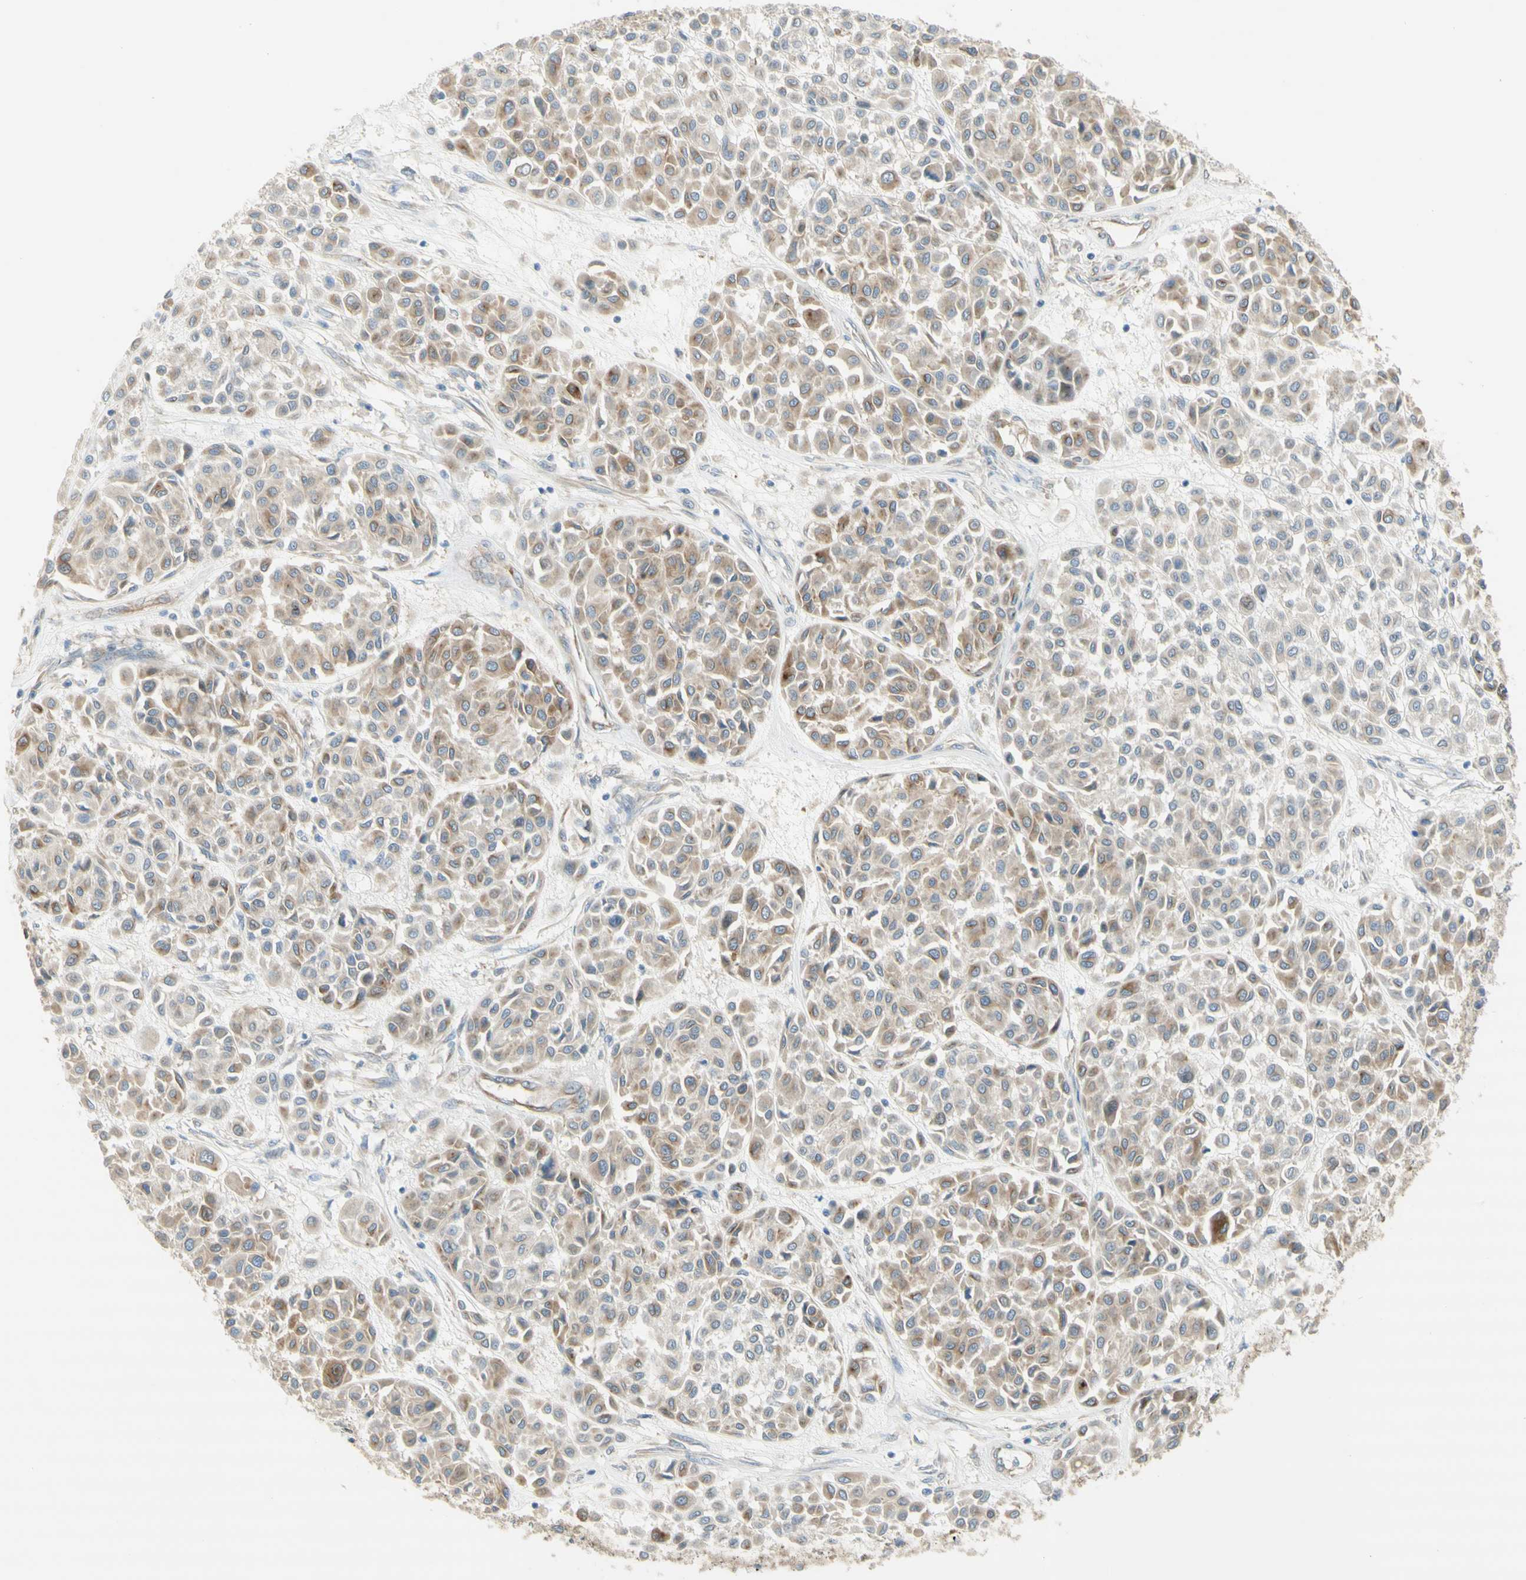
{"staining": {"intensity": "moderate", "quantity": "<25%", "location": "cytoplasmic/membranous"}, "tissue": "melanoma", "cell_type": "Tumor cells", "image_type": "cancer", "snomed": [{"axis": "morphology", "description": "Malignant melanoma, Metastatic site"}, {"axis": "topography", "description": "Soft tissue"}], "caption": "Human malignant melanoma (metastatic site) stained with a brown dye shows moderate cytoplasmic/membranous positive positivity in about <25% of tumor cells.", "gene": "DYNC1H1", "patient": {"sex": "male", "age": 41}}